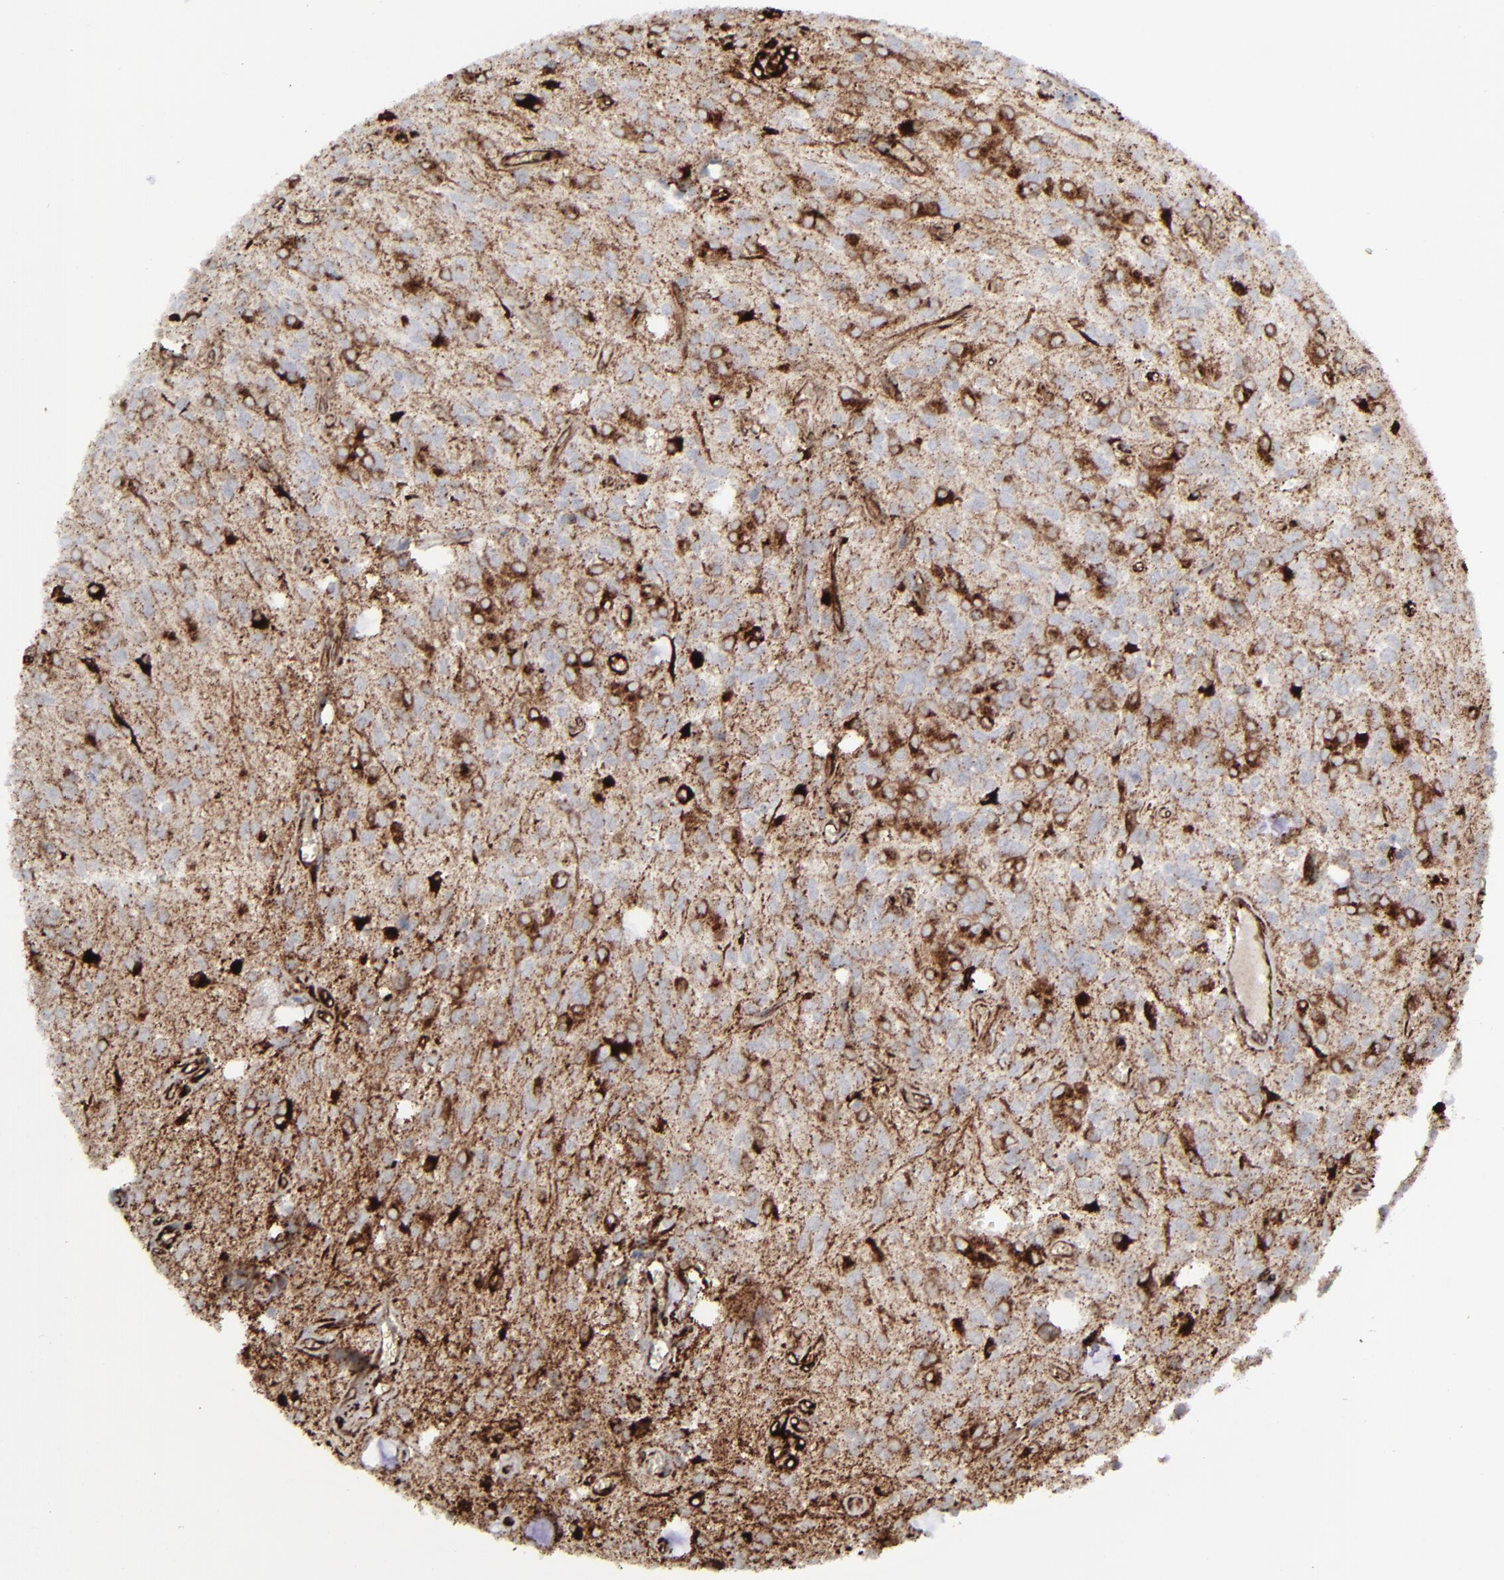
{"staining": {"intensity": "strong", "quantity": ">75%", "location": "cytoplasmic/membranous,nuclear"}, "tissue": "glioma", "cell_type": "Tumor cells", "image_type": "cancer", "snomed": [{"axis": "morphology", "description": "Glioma, malignant, Low grade"}, {"axis": "topography", "description": "Brain"}], "caption": "Tumor cells reveal high levels of strong cytoplasmic/membranous and nuclear positivity in approximately >75% of cells in glioma.", "gene": "SPARC", "patient": {"sex": "female", "age": 15}}